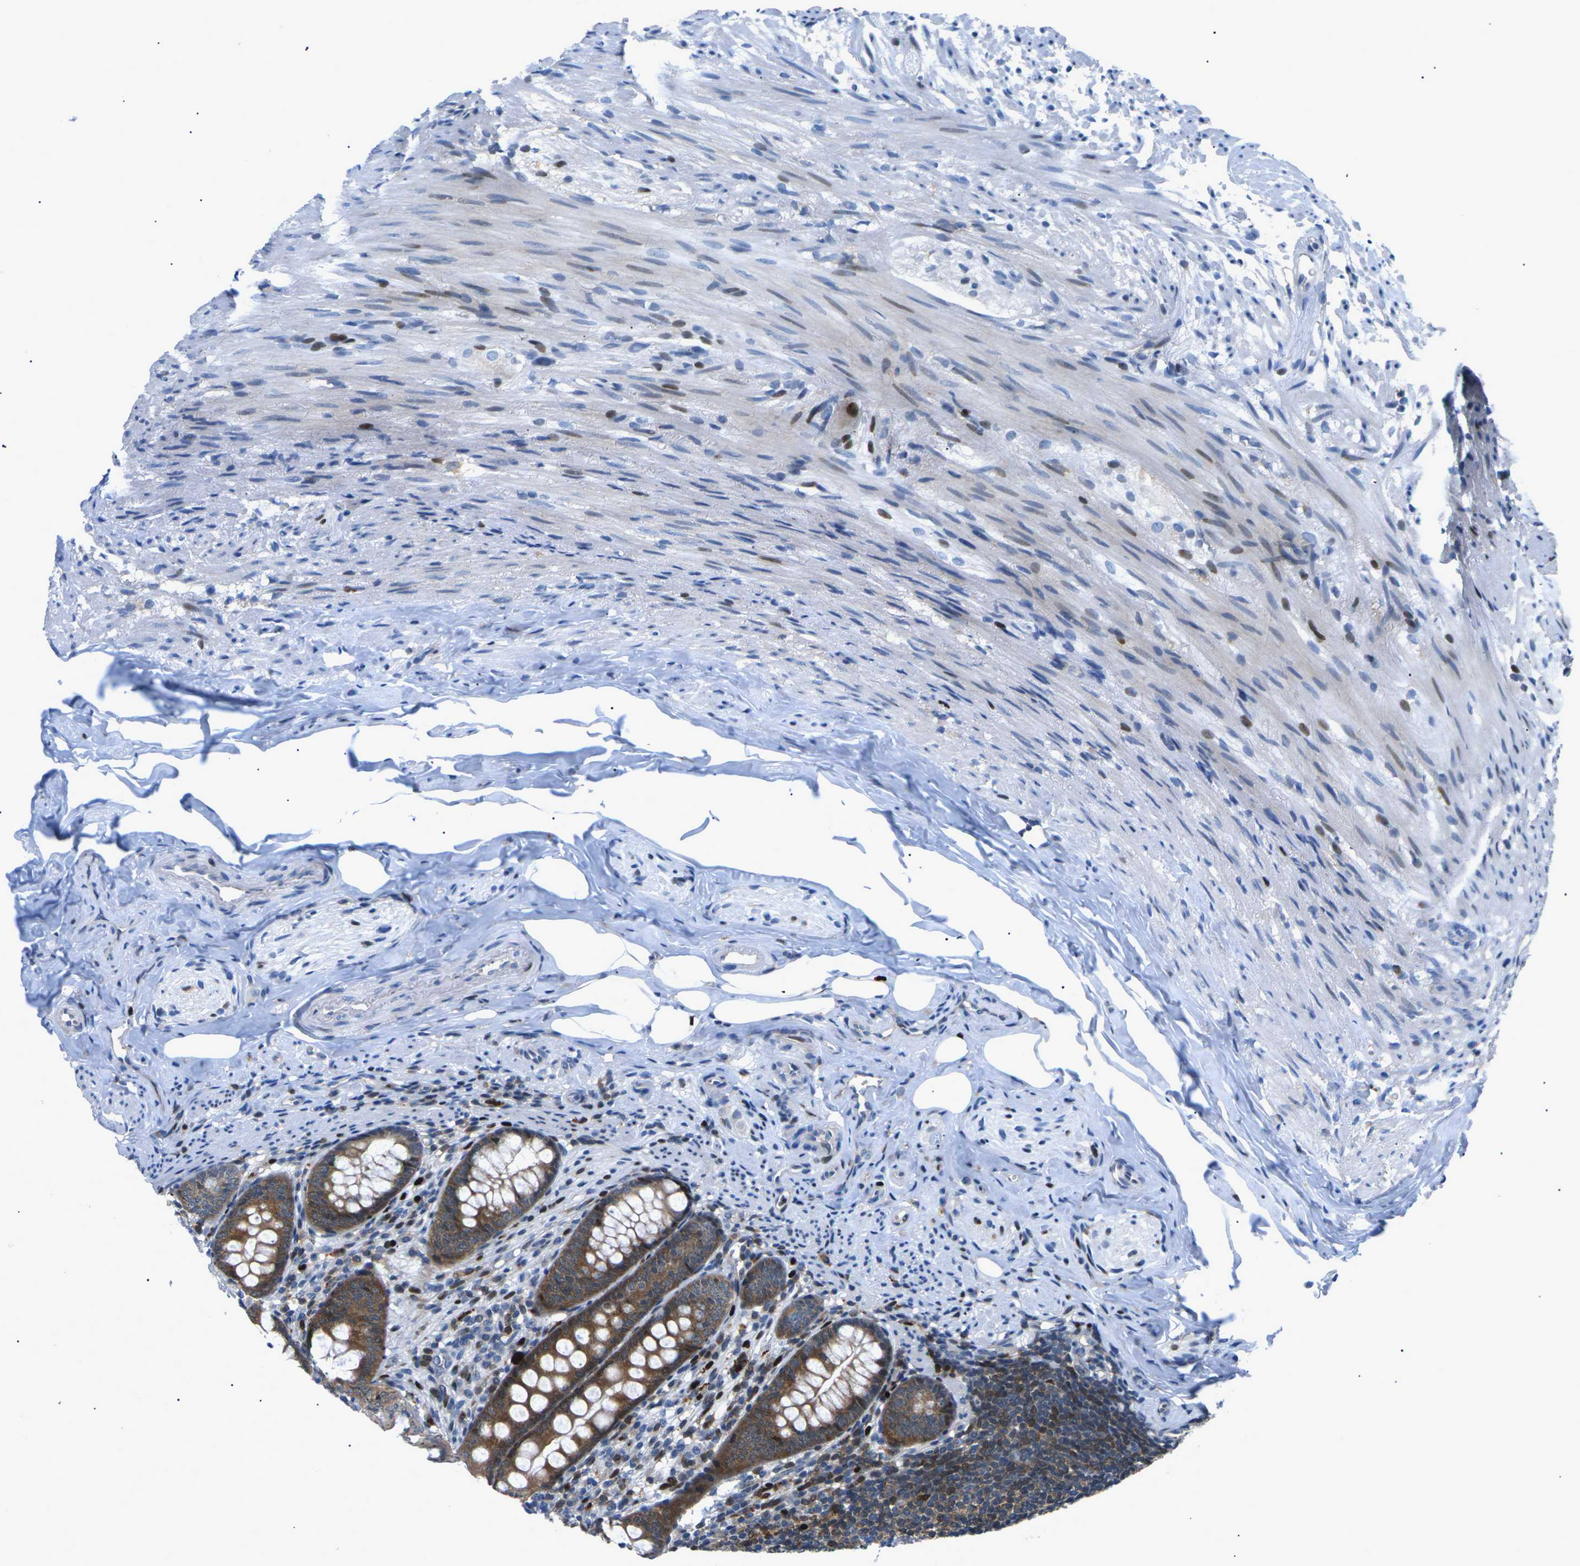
{"staining": {"intensity": "moderate", "quantity": ">75%", "location": "cytoplasmic/membranous"}, "tissue": "appendix", "cell_type": "Glandular cells", "image_type": "normal", "snomed": [{"axis": "morphology", "description": "Normal tissue, NOS"}, {"axis": "topography", "description": "Appendix"}], "caption": "Moderate cytoplasmic/membranous protein positivity is appreciated in approximately >75% of glandular cells in appendix.", "gene": "RPS6KA3", "patient": {"sex": "female", "age": 77}}